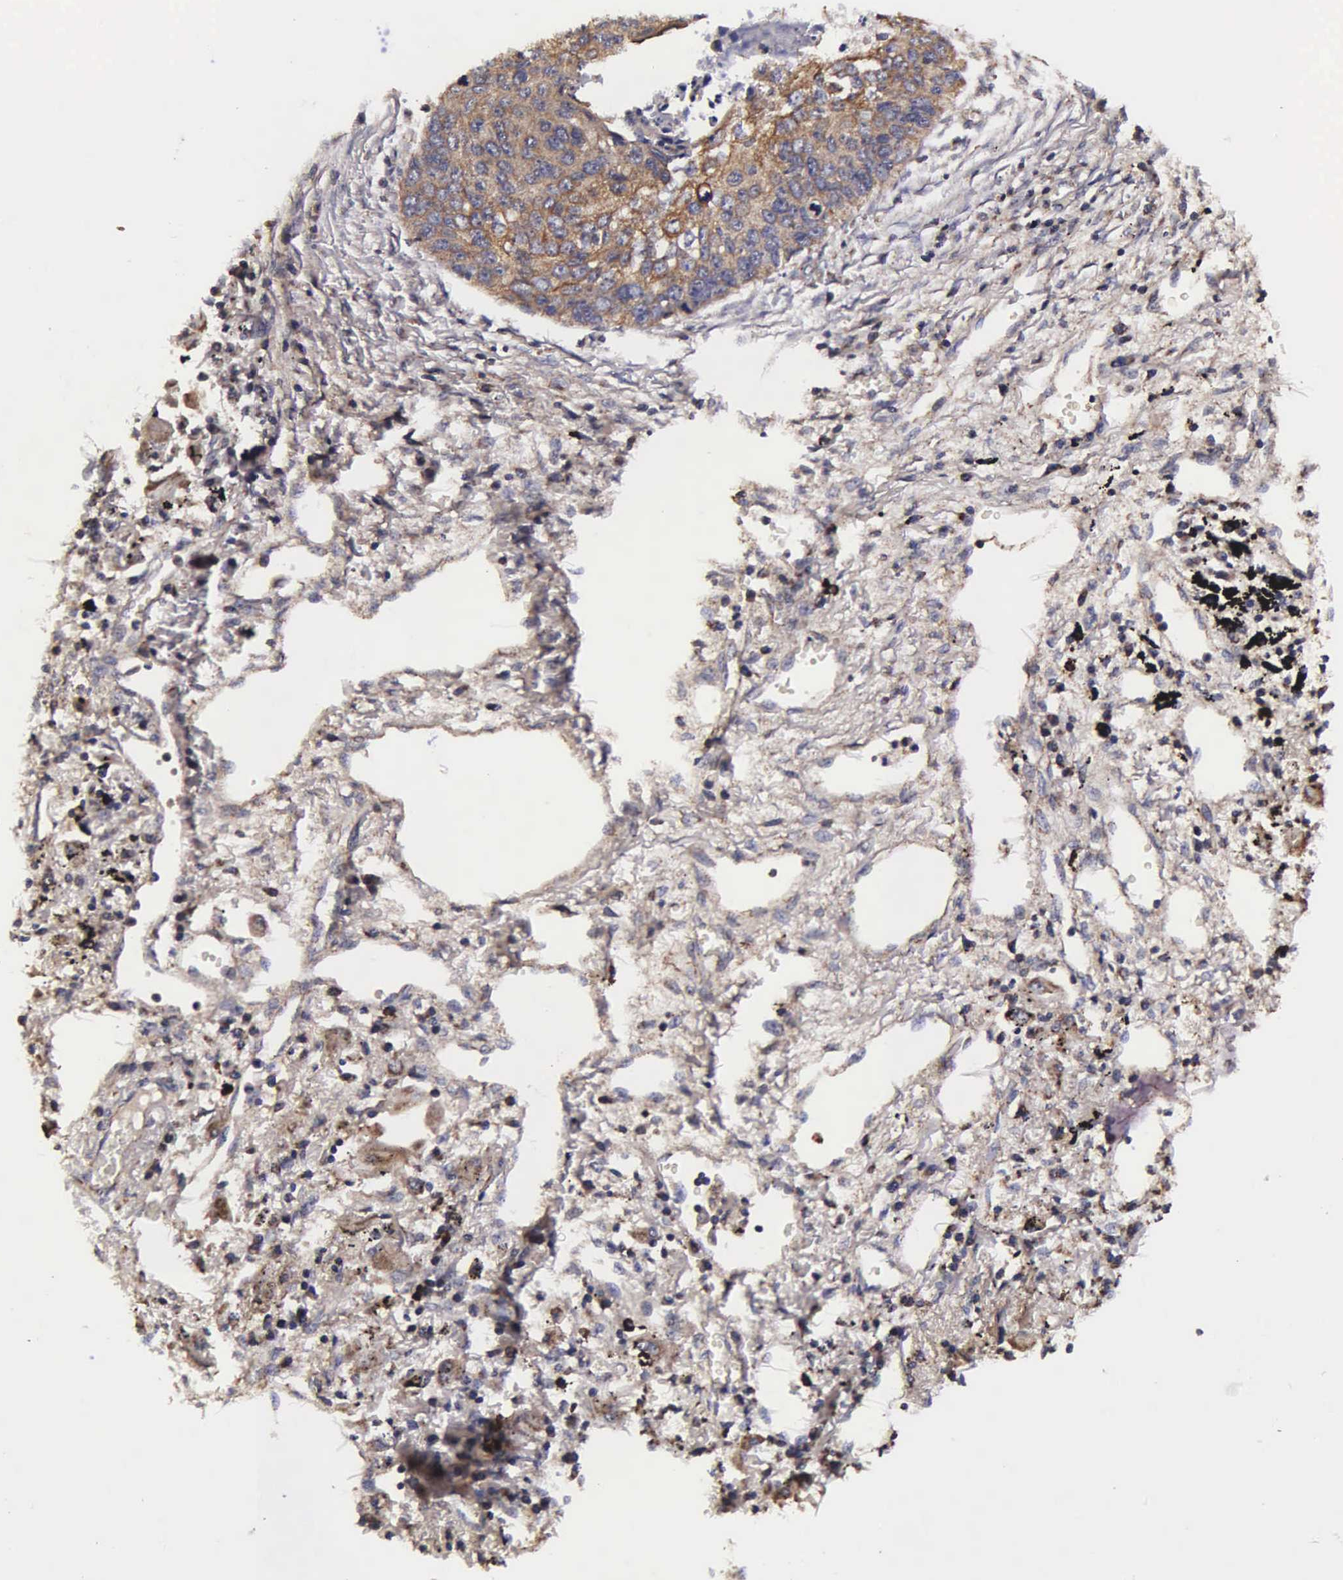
{"staining": {"intensity": "moderate", "quantity": ">75%", "location": "cytoplasmic/membranous"}, "tissue": "lung cancer", "cell_type": "Tumor cells", "image_type": "cancer", "snomed": [{"axis": "morphology", "description": "Squamous cell carcinoma, NOS"}, {"axis": "topography", "description": "Lung"}], "caption": "Protein staining of lung squamous cell carcinoma tissue demonstrates moderate cytoplasmic/membranous expression in about >75% of tumor cells.", "gene": "PSMA3", "patient": {"sex": "male", "age": 71}}